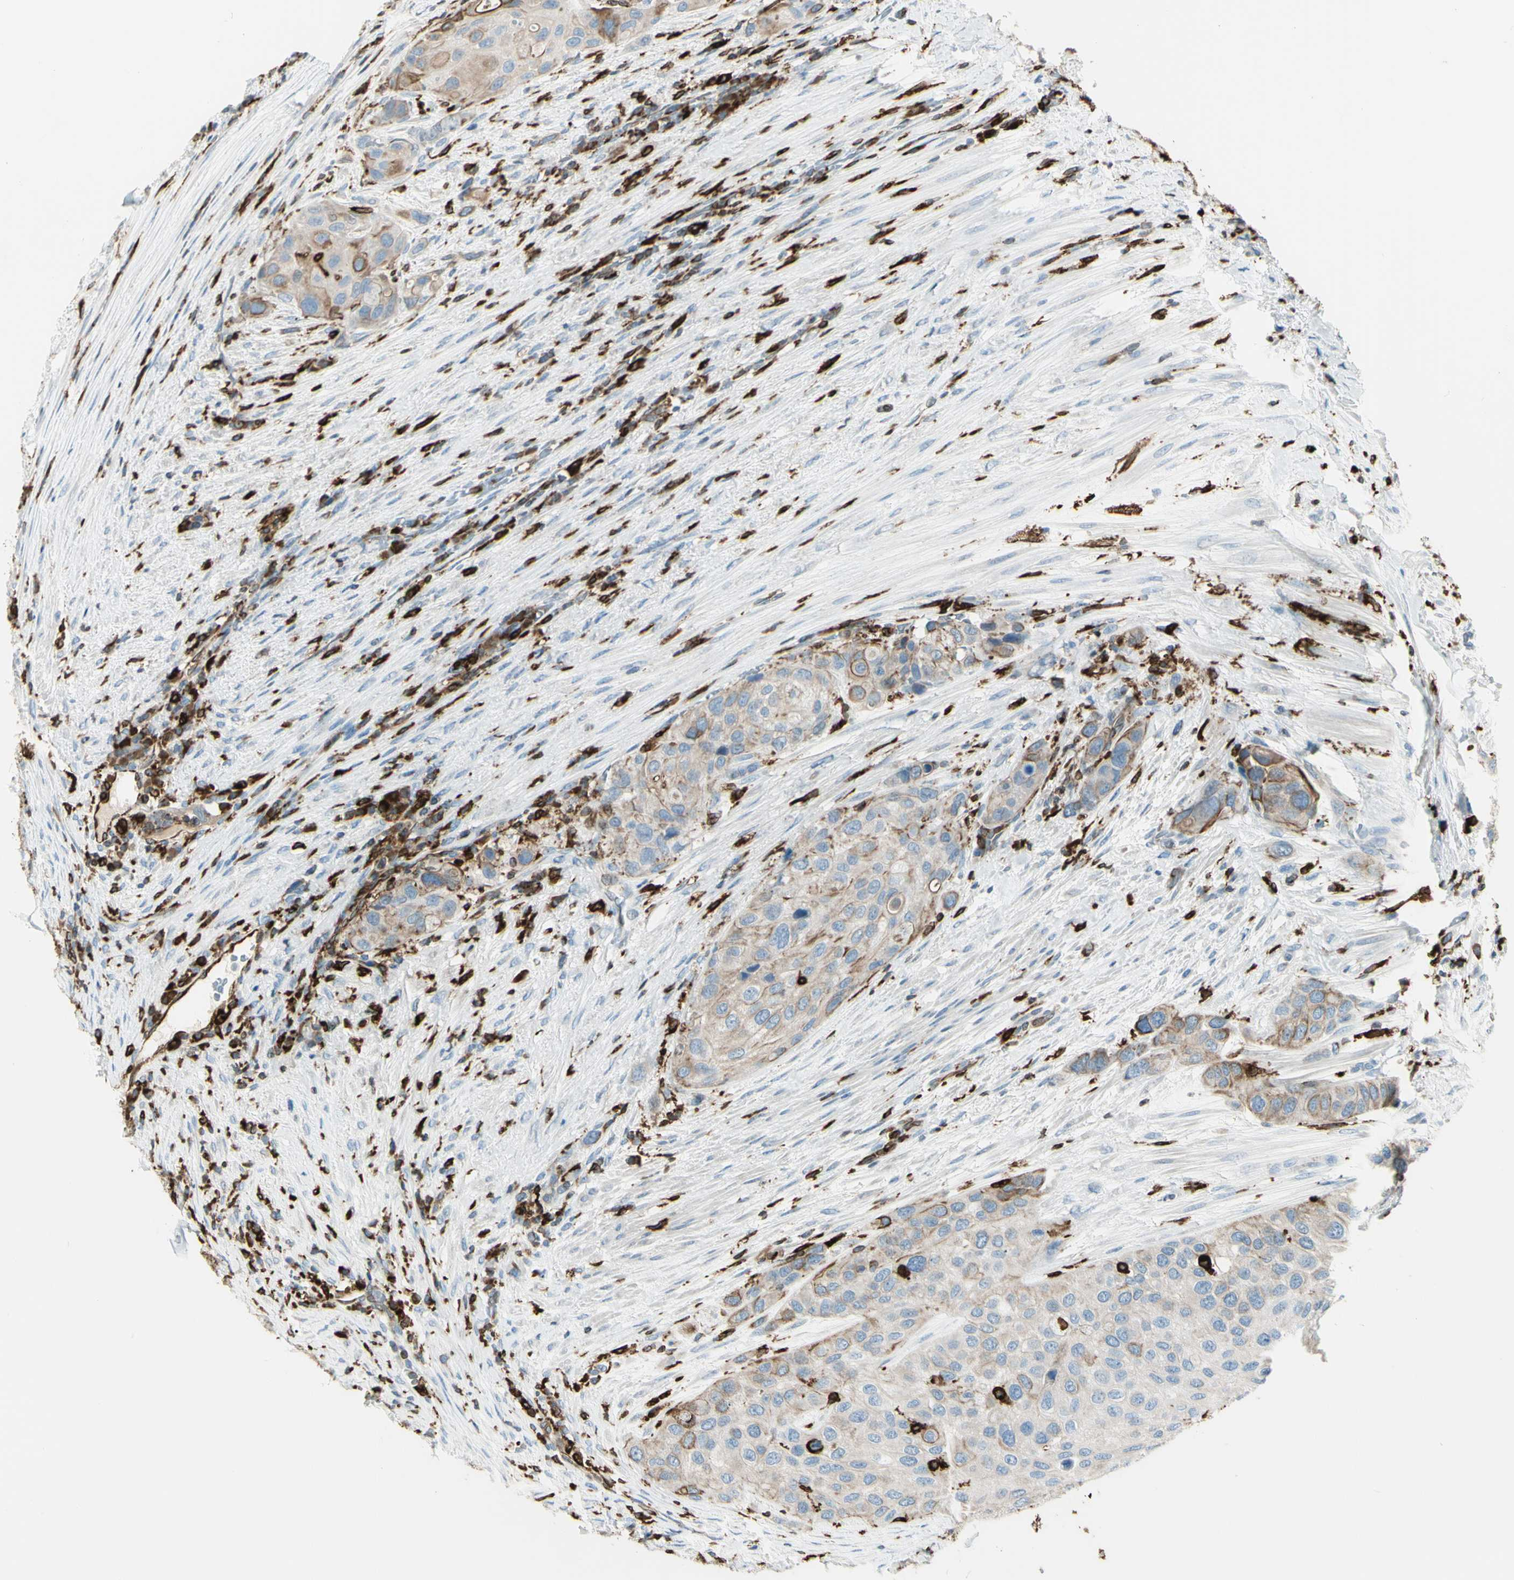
{"staining": {"intensity": "weak", "quantity": ">75%", "location": "cytoplasmic/membranous"}, "tissue": "urothelial cancer", "cell_type": "Tumor cells", "image_type": "cancer", "snomed": [{"axis": "morphology", "description": "Urothelial carcinoma, High grade"}, {"axis": "topography", "description": "Urinary bladder"}], "caption": "An immunohistochemistry (IHC) photomicrograph of neoplastic tissue is shown. Protein staining in brown highlights weak cytoplasmic/membranous positivity in urothelial cancer within tumor cells.", "gene": "CD74", "patient": {"sex": "female", "age": 56}}